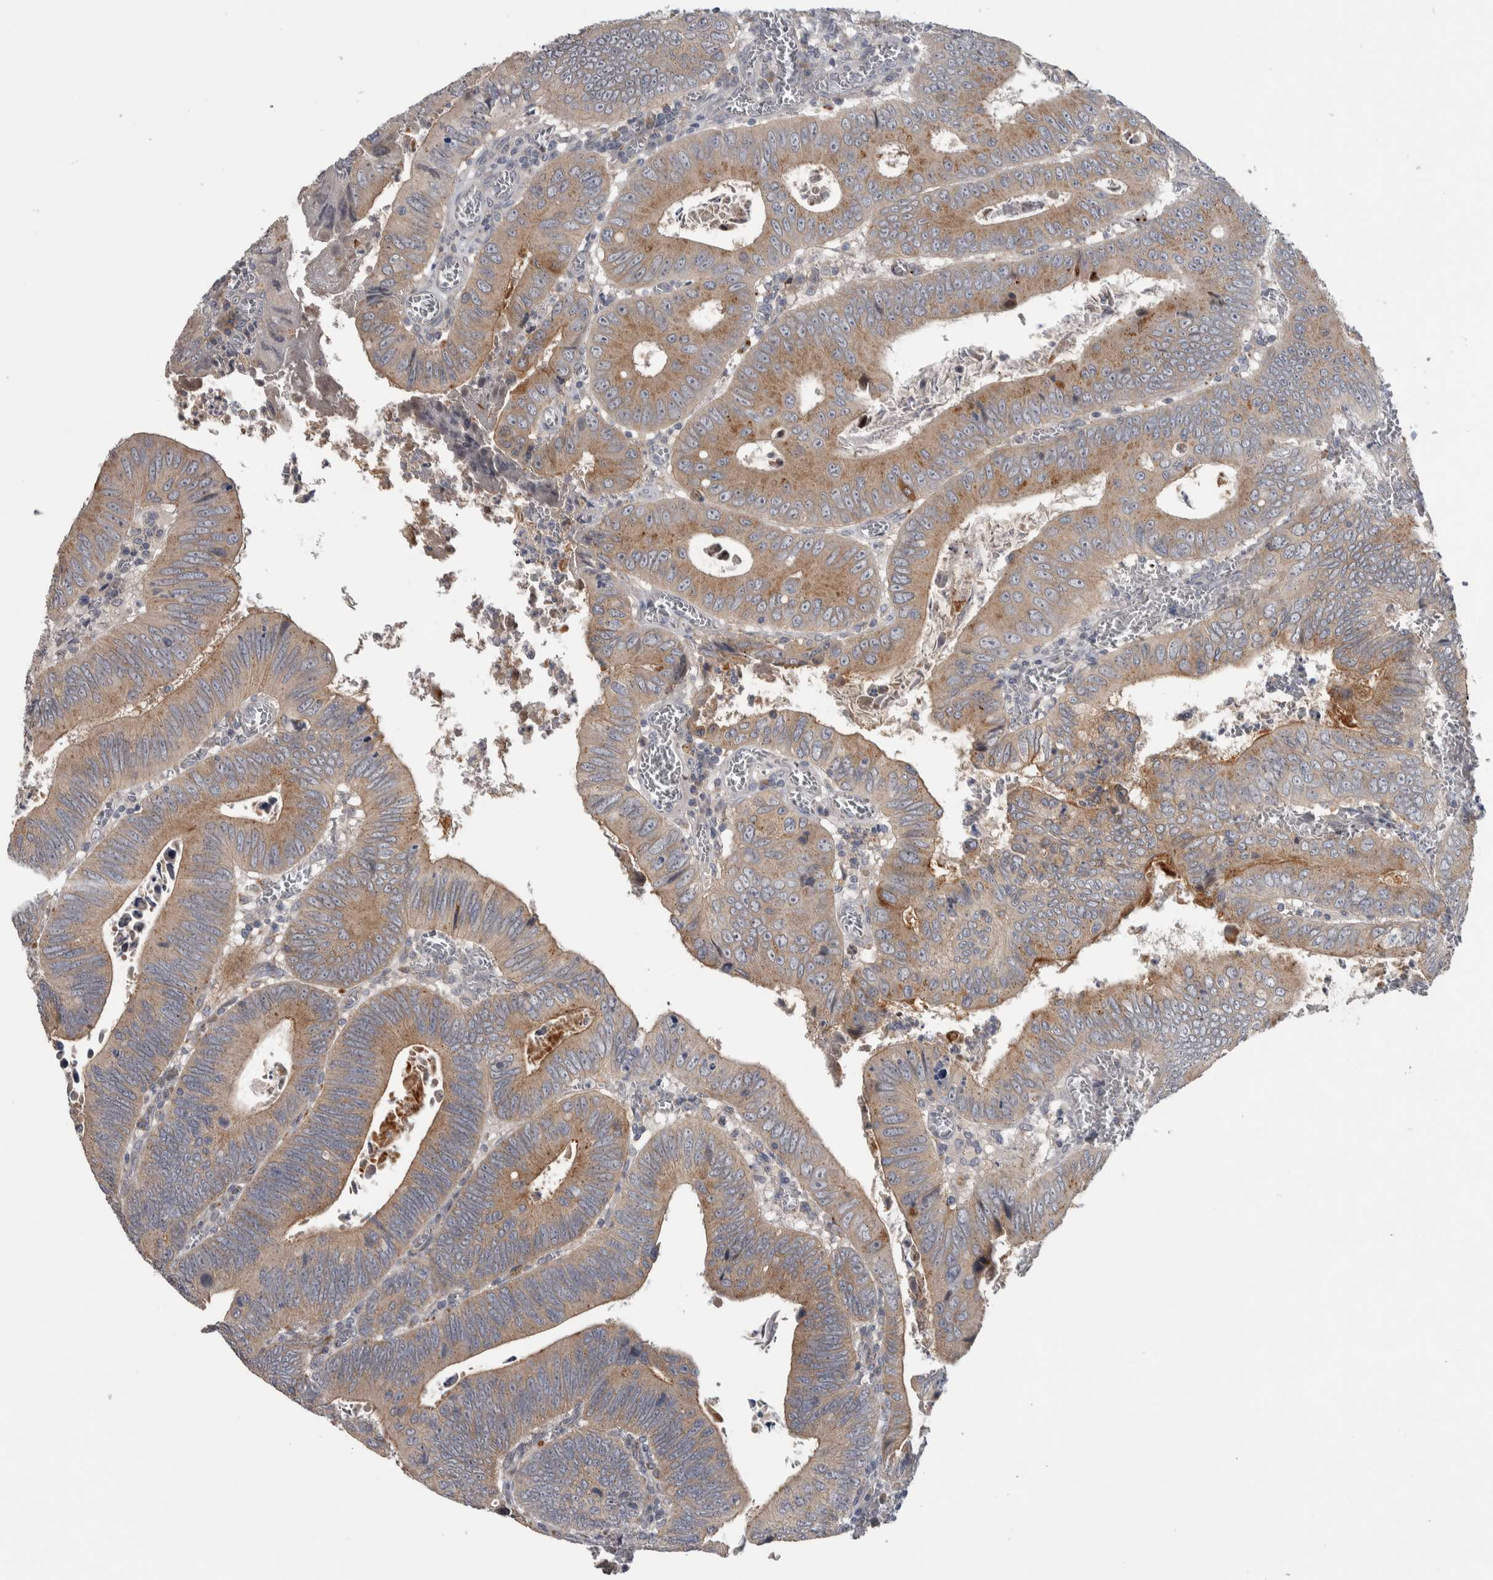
{"staining": {"intensity": "moderate", "quantity": ">75%", "location": "cytoplasmic/membranous"}, "tissue": "colorectal cancer", "cell_type": "Tumor cells", "image_type": "cancer", "snomed": [{"axis": "morphology", "description": "Inflammation, NOS"}, {"axis": "morphology", "description": "Adenocarcinoma, NOS"}, {"axis": "topography", "description": "Colon"}], "caption": "Colorectal cancer tissue exhibits moderate cytoplasmic/membranous positivity in about >75% of tumor cells, visualized by immunohistochemistry. (DAB IHC with brightfield microscopy, high magnification).", "gene": "FAM83G", "patient": {"sex": "male", "age": 72}}